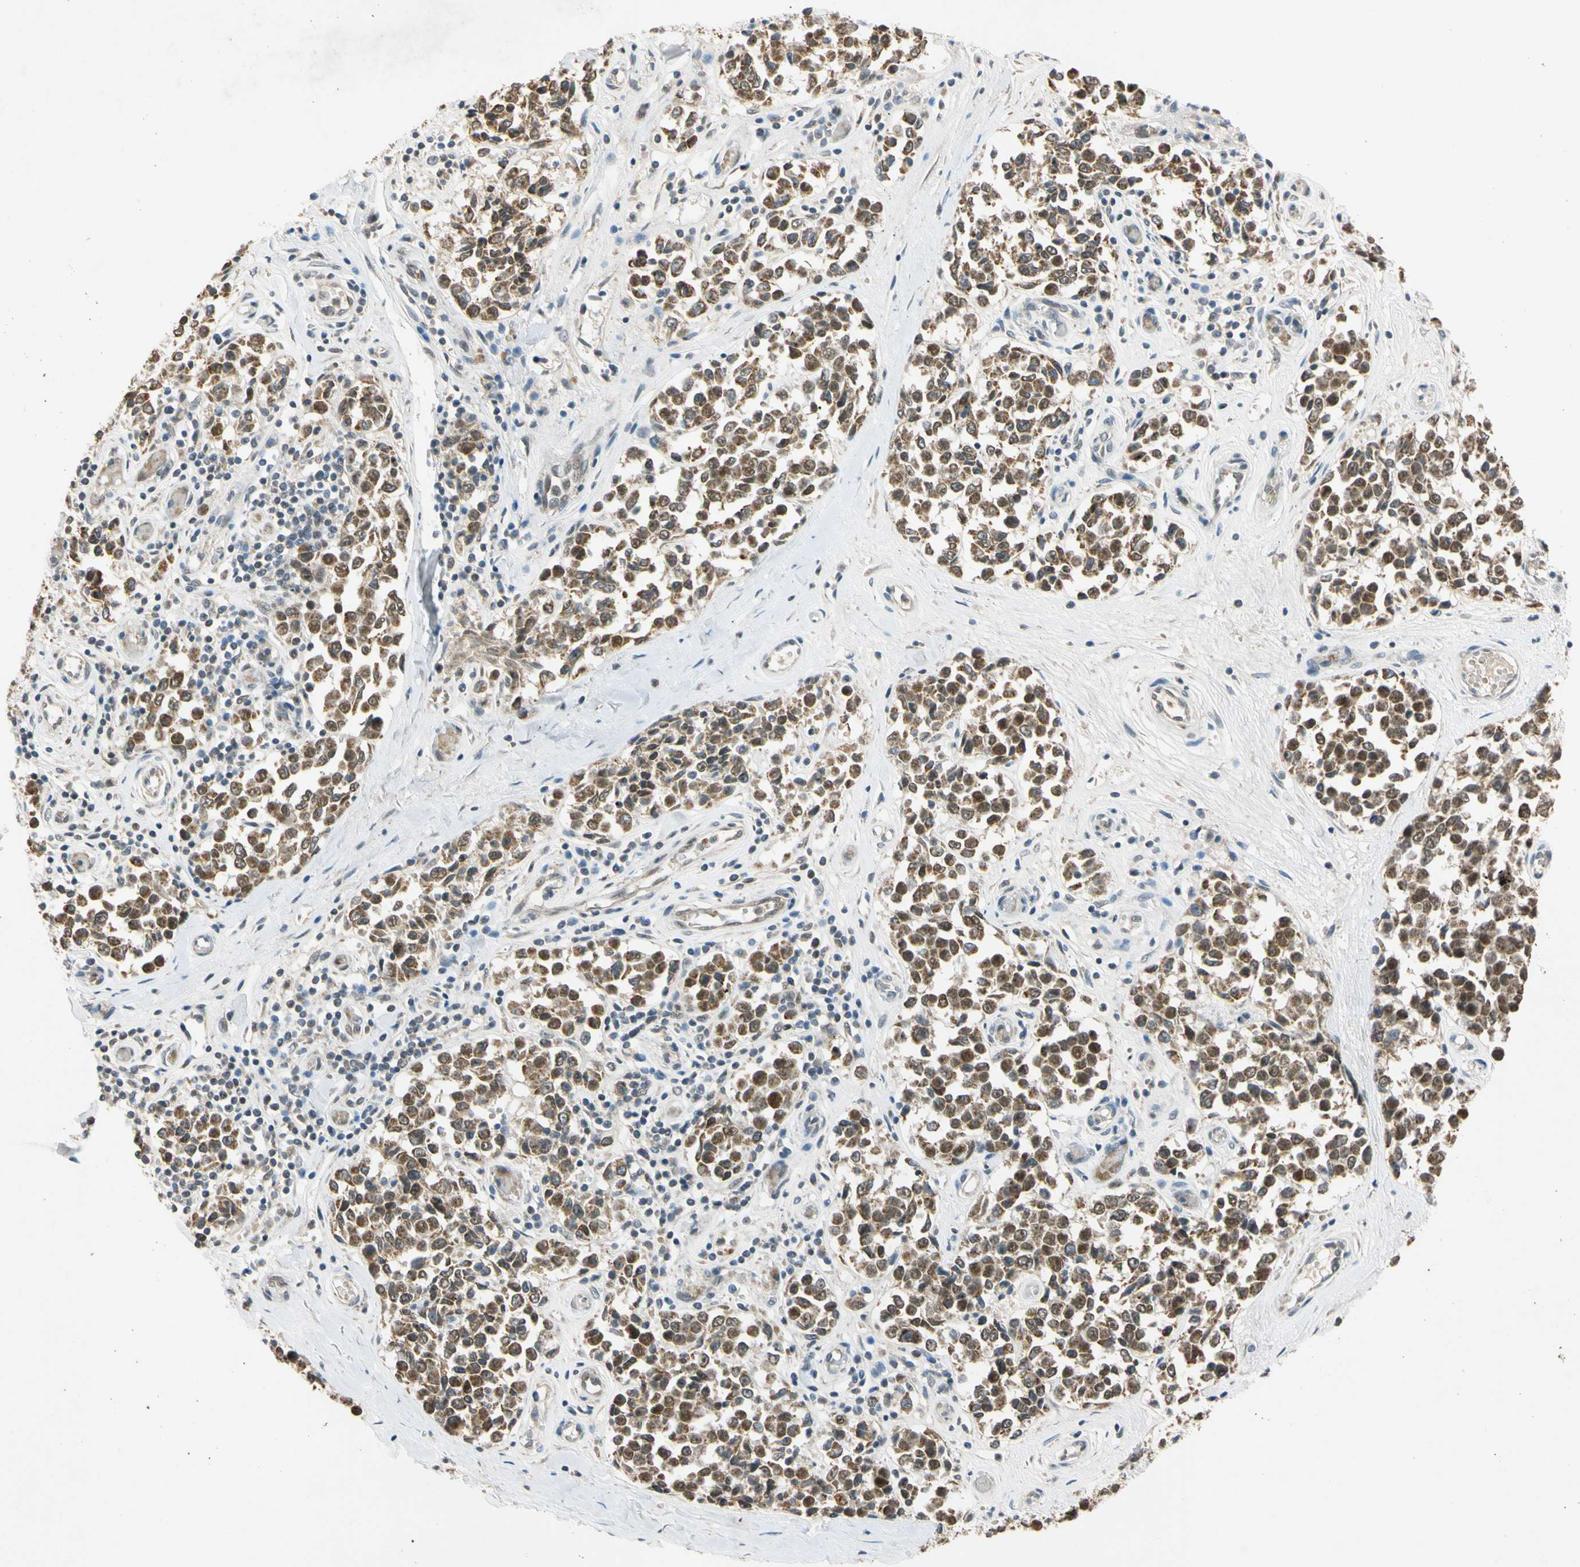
{"staining": {"intensity": "moderate", "quantity": ">75%", "location": "cytoplasmic/membranous"}, "tissue": "melanoma", "cell_type": "Tumor cells", "image_type": "cancer", "snomed": [{"axis": "morphology", "description": "Malignant melanoma, NOS"}, {"axis": "topography", "description": "Skin"}], "caption": "Brown immunohistochemical staining in human melanoma exhibits moderate cytoplasmic/membranous positivity in about >75% of tumor cells. Immunohistochemistry (ihc) stains the protein of interest in brown and the nuclei are stained blue.", "gene": "RIOX2", "patient": {"sex": "female", "age": 64}}